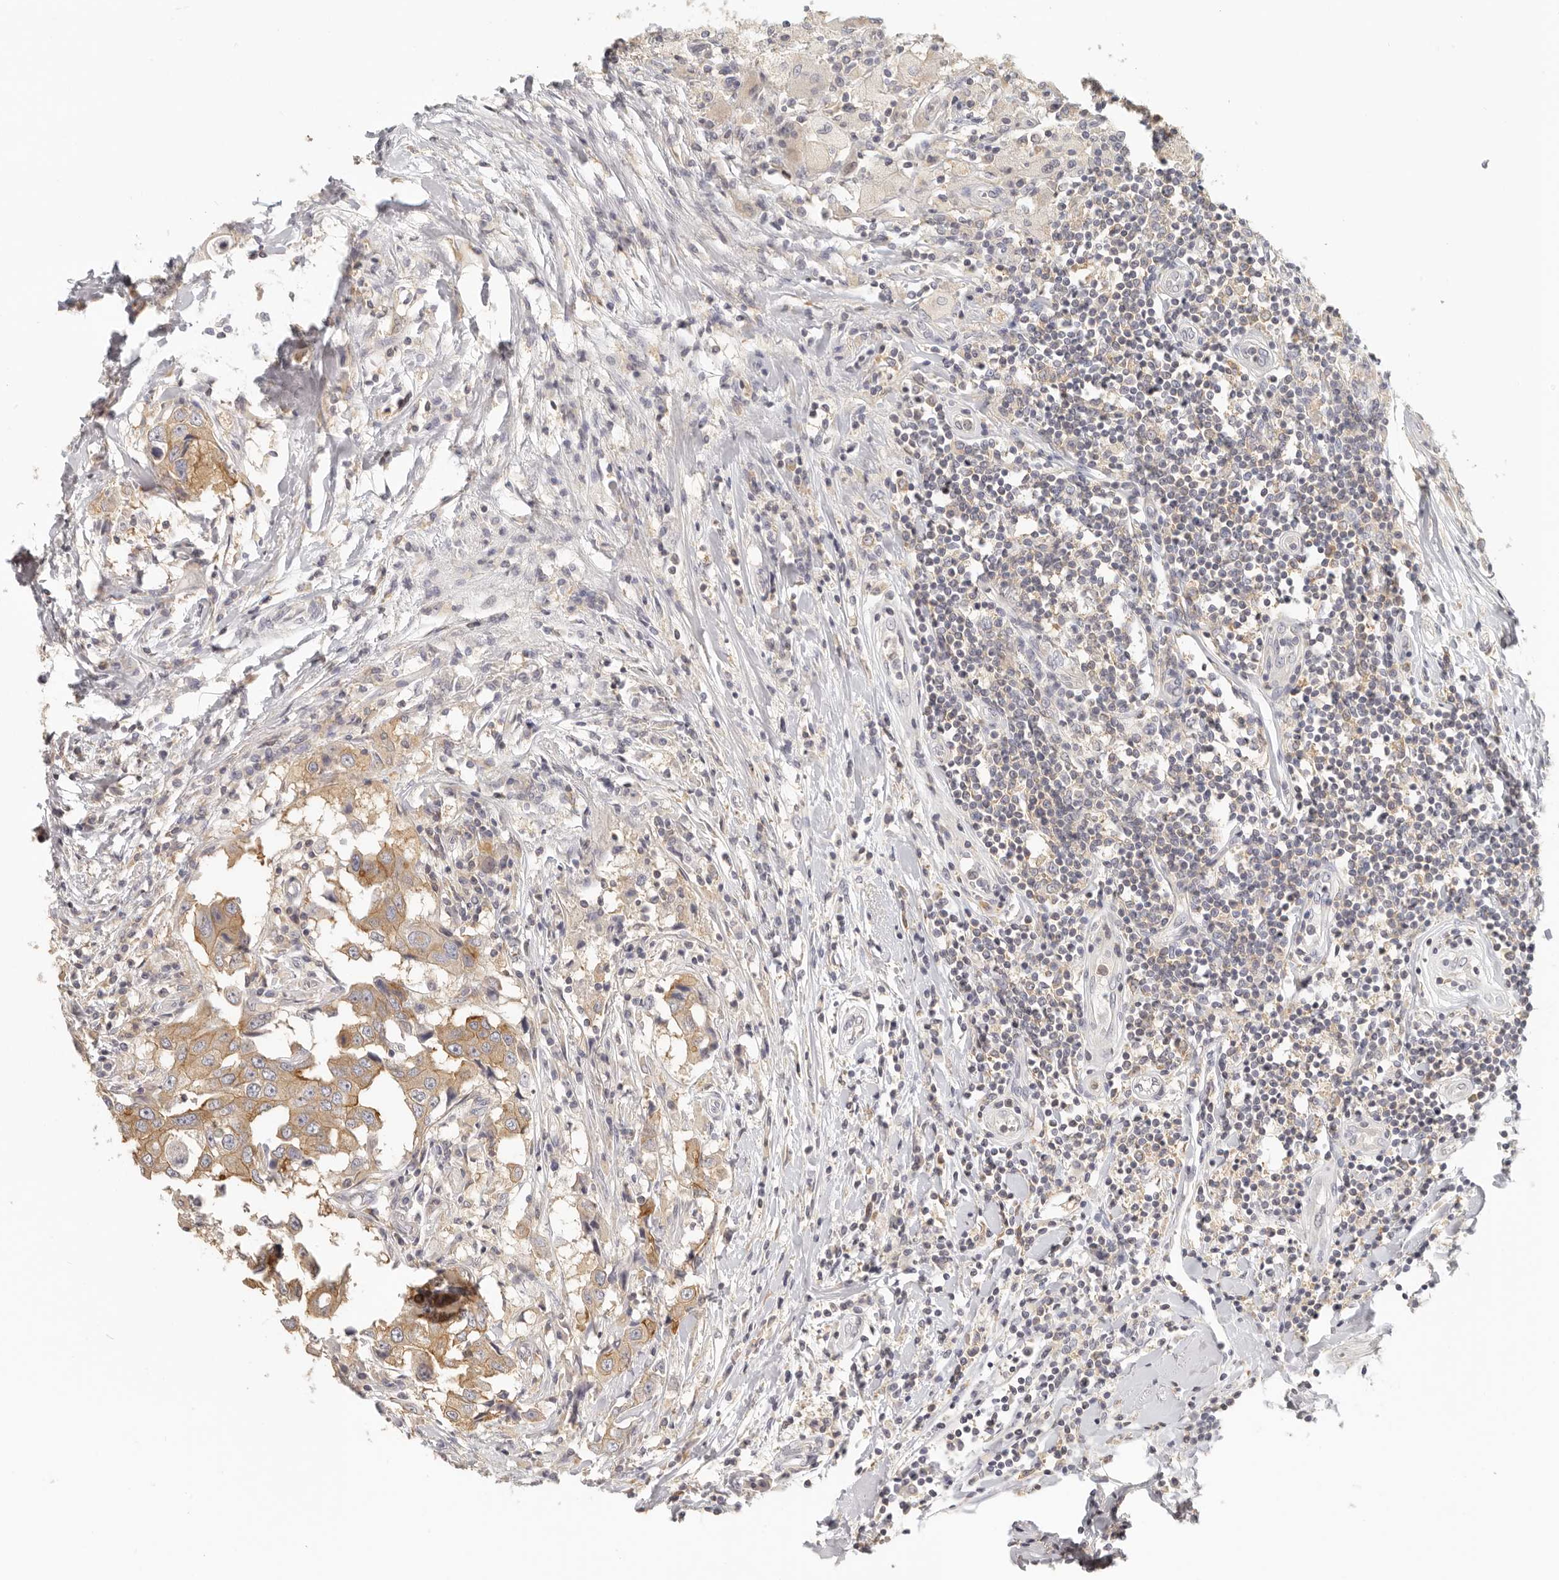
{"staining": {"intensity": "moderate", "quantity": ">75%", "location": "cytoplasmic/membranous"}, "tissue": "breast cancer", "cell_type": "Tumor cells", "image_type": "cancer", "snomed": [{"axis": "morphology", "description": "Duct carcinoma"}, {"axis": "topography", "description": "Breast"}], "caption": "IHC photomicrograph of human breast cancer (infiltrating ductal carcinoma) stained for a protein (brown), which displays medium levels of moderate cytoplasmic/membranous positivity in approximately >75% of tumor cells.", "gene": "ANXA9", "patient": {"sex": "female", "age": 27}}